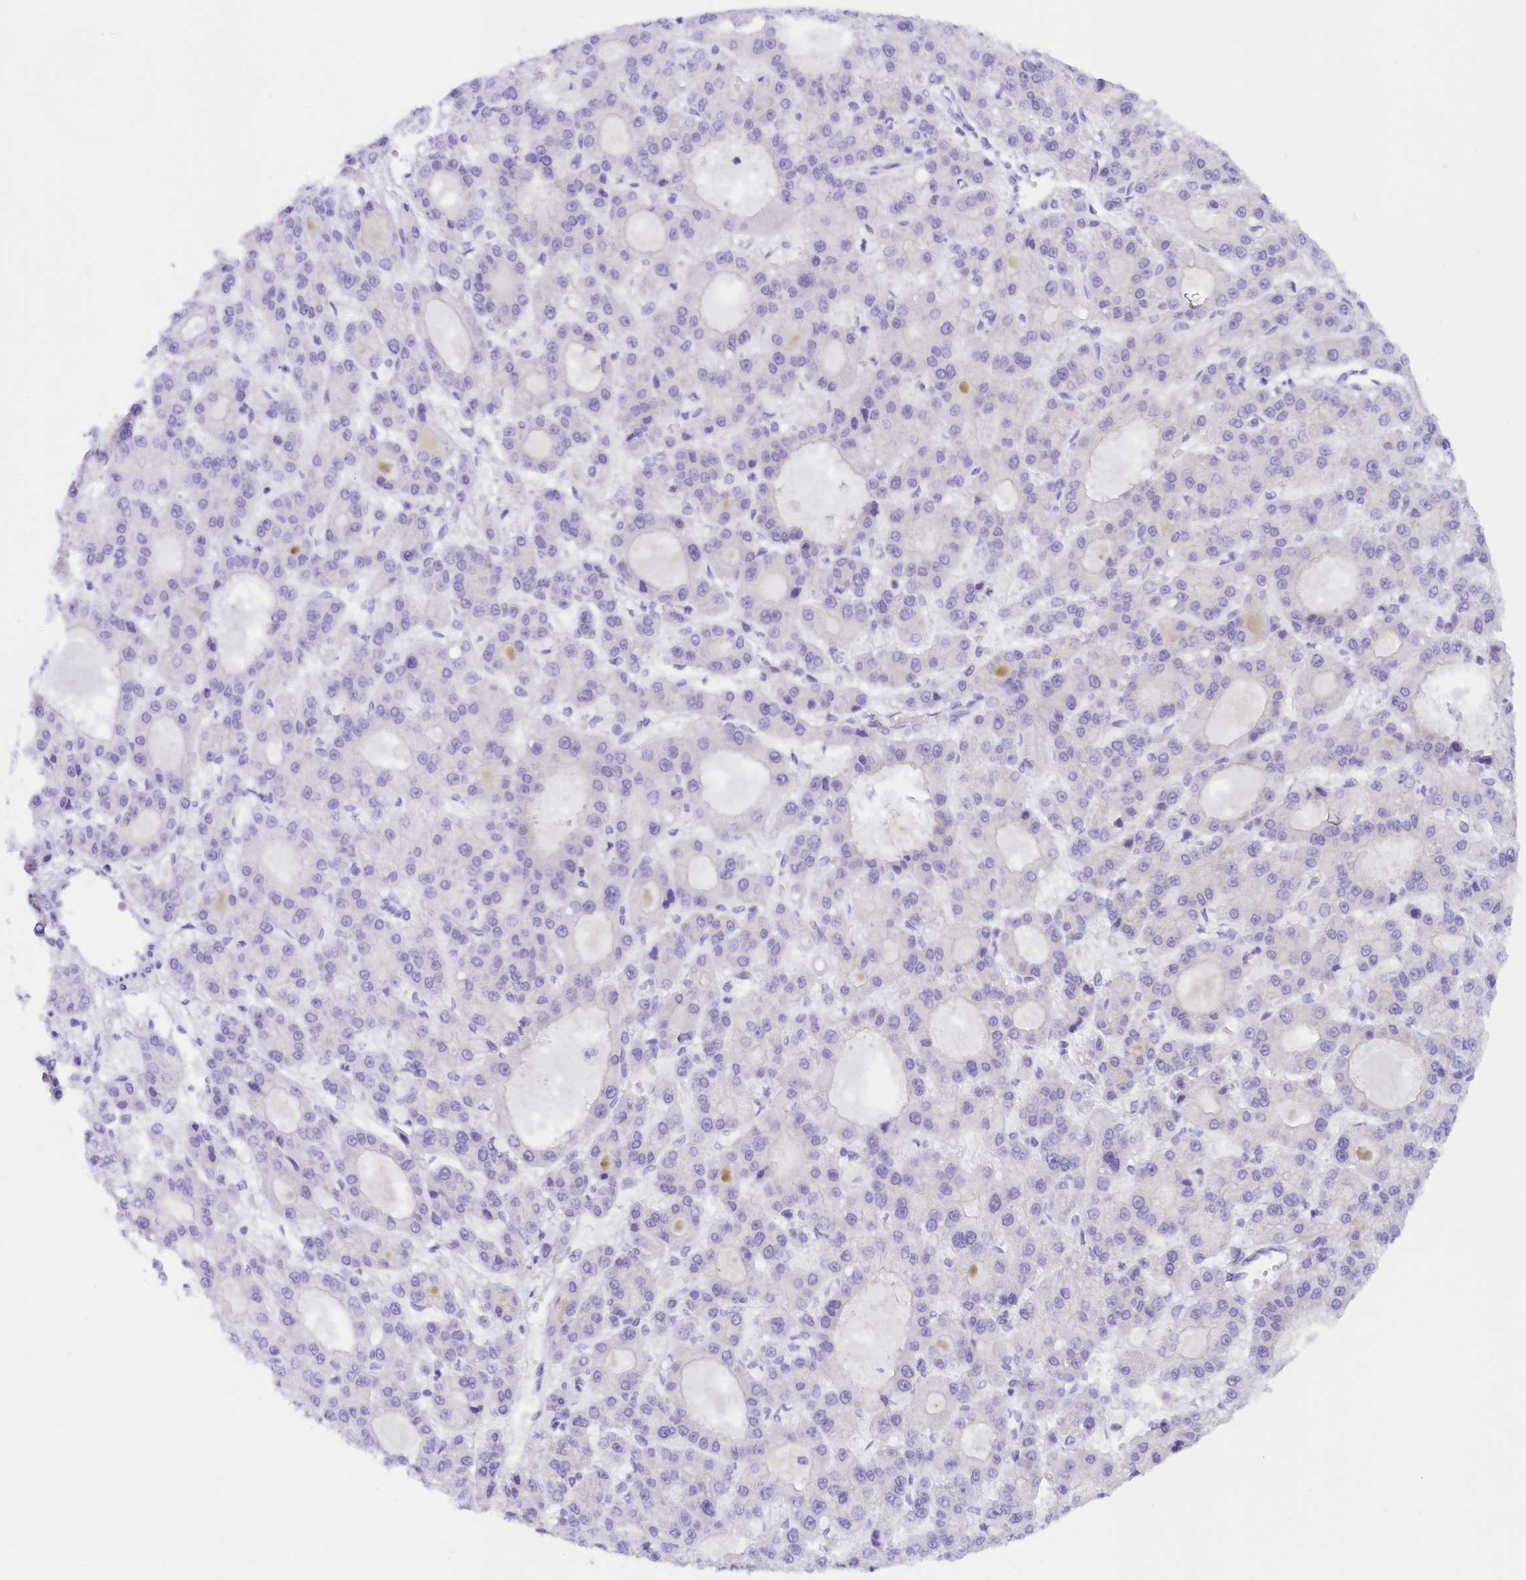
{"staining": {"intensity": "negative", "quantity": "none", "location": "none"}, "tissue": "liver cancer", "cell_type": "Tumor cells", "image_type": "cancer", "snomed": [{"axis": "morphology", "description": "Carcinoma, Hepatocellular, NOS"}, {"axis": "topography", "description": "Liver"}], "caption": "Immunohistochemistry (IHC) photomicrograph of human liver cancer stained for a protein (brown), which demonstrates no positivity in tumor cells.", "gene": "ANKRD24", "patient": {"sex": "male", "age": 70}}